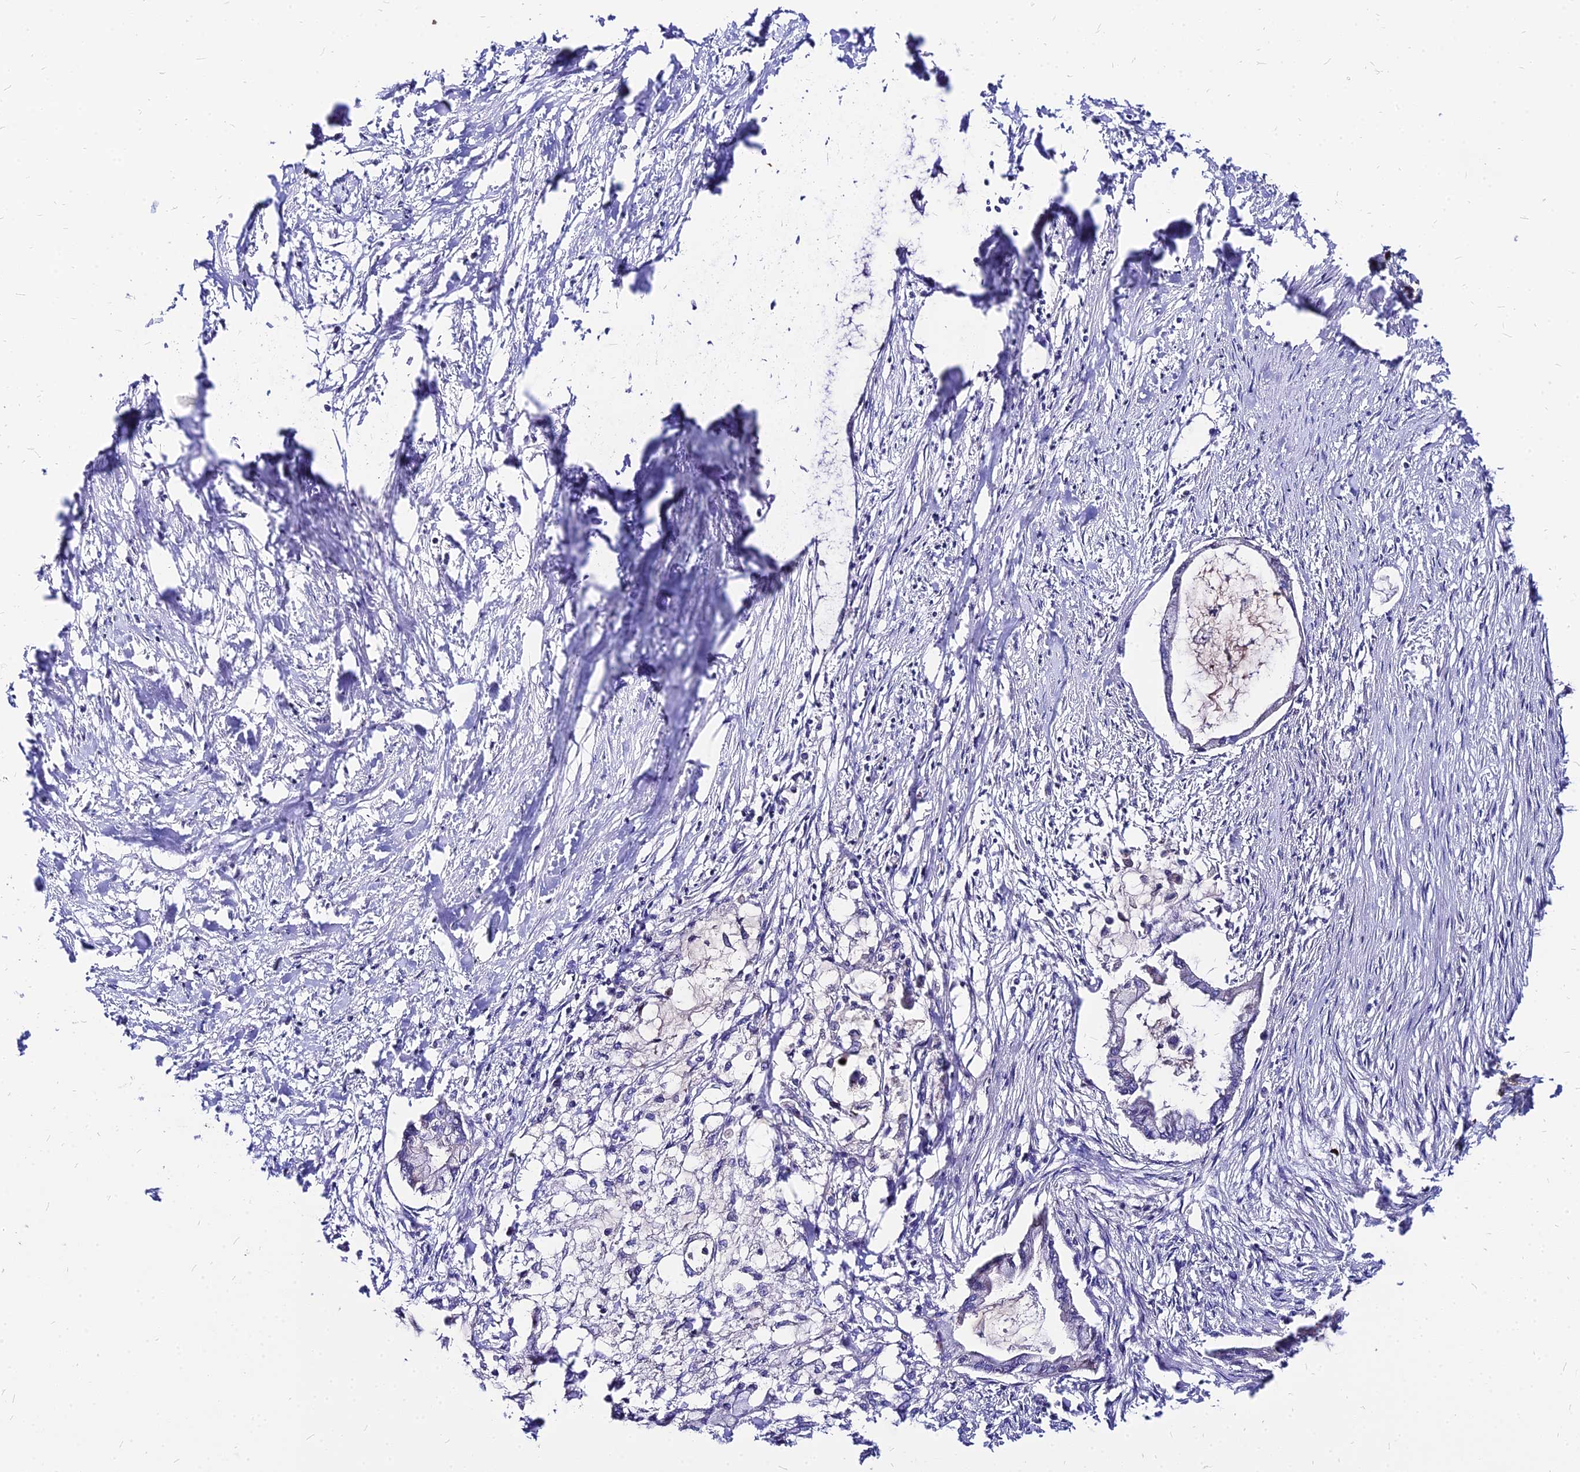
{"staining": {"intensity": "weak", "quantity": "<25%", "location": "cytoplasmic/membranous"}, "tissue": "pancreatic cancer", "cell_type": "Tumor cells", "image_type": "cancer", "snomed": [{"axis": "morphology", "description": "Adenocarcinoma, NOS"}, {"axis": "topography", "description": "Pancreas"}], "caption": "IHC histopathology image of neoplastic tissue: adenocarcinoma (pancreatic) stained with DAB (3,3'-diaminobenzidine) reveals no significant protein expression in tumor cells.", "gene": "ACSM6", "patient": {"sex": "male", "age": 48}}